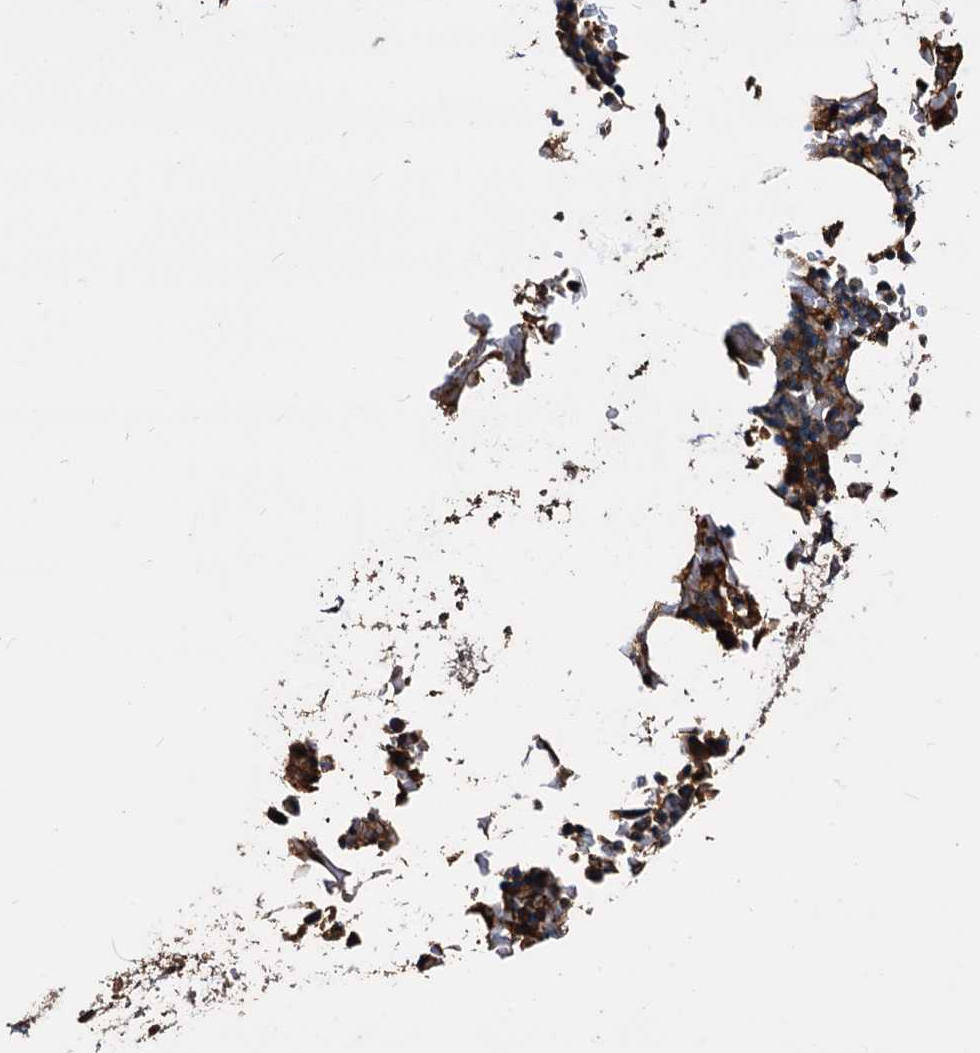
{"staining": {"intensity": "moderate", "quantity": ">75%", "location": "cytoplasmic/membranous"}, "tissue": "bone marrow", "cell_type": "Hematopoietic cells", "image_type": "normal", "snomed": [{"axis": "morphology", "description": "Normal tissue, NOS"}, {"axis": "topography", "description": "Bone marrow"}], "caption": "Immunohistochemical staining of unremarkable human bone marrow exhibits >75% levels of moderate cytoplasmic/membranous protein staining in about >75% of hematopoietic cells.", "gene": "PEX5", "patient": {"sex": "male", "age": 78}}